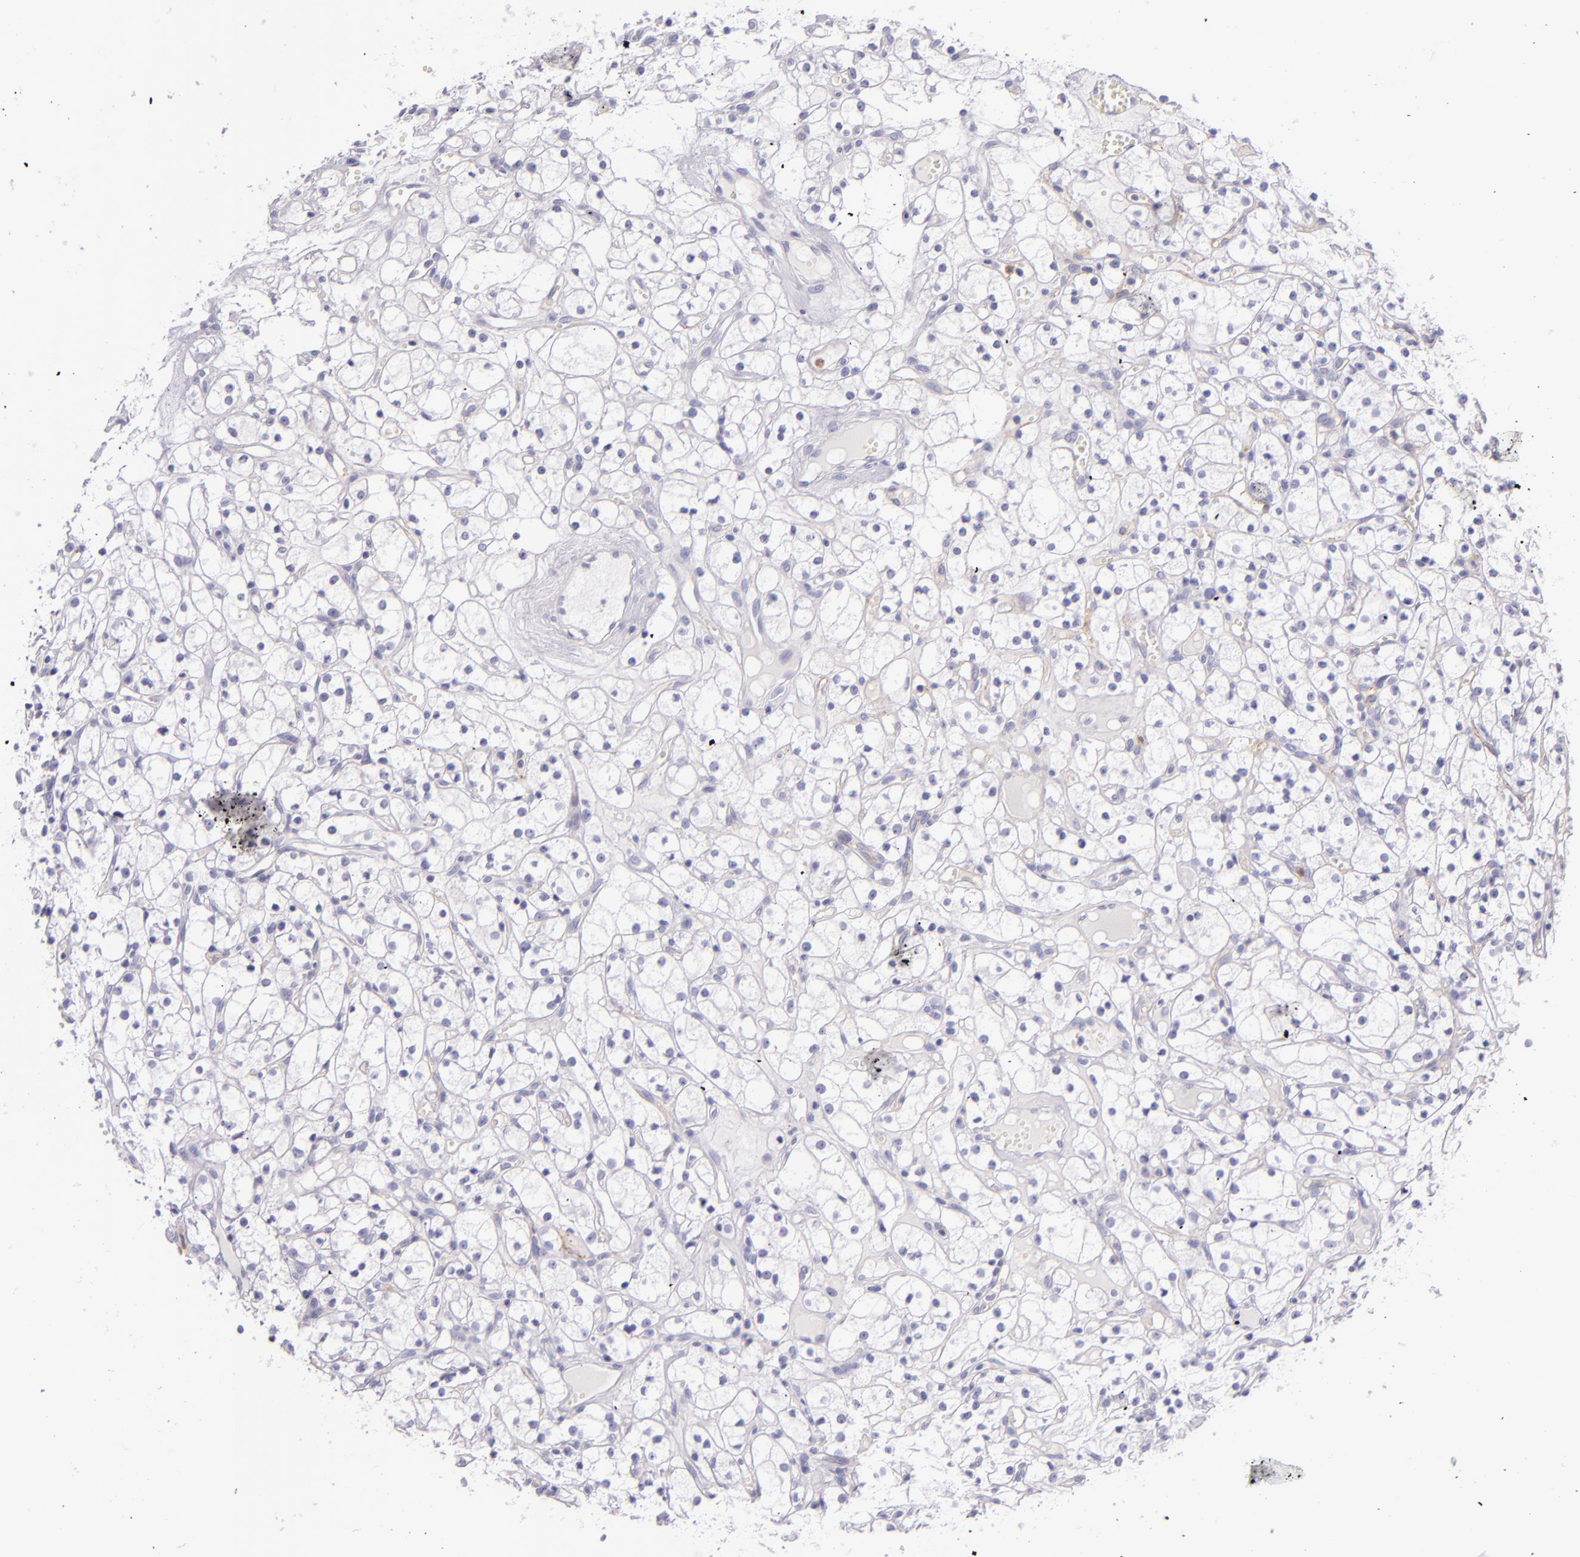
{"staining": {"intensity": "negative", "quantity": "none", "location": "none"}, "tissue": "renal cancer", "cell_type": "Tumor cells", "image_type": "cancer", "snomed": [{"axis": "morphology", "description": "Adenocarcinoma, NOS"}, {"axis": "topography", "description": "Kidney"}], "caption": "Immunohistochemistry of human renal cancer (adenocarcinoma) shows no positivity in tumor cells.", "gene": "CEACAM1", "patient": {"sex": "male", "age": 61}}